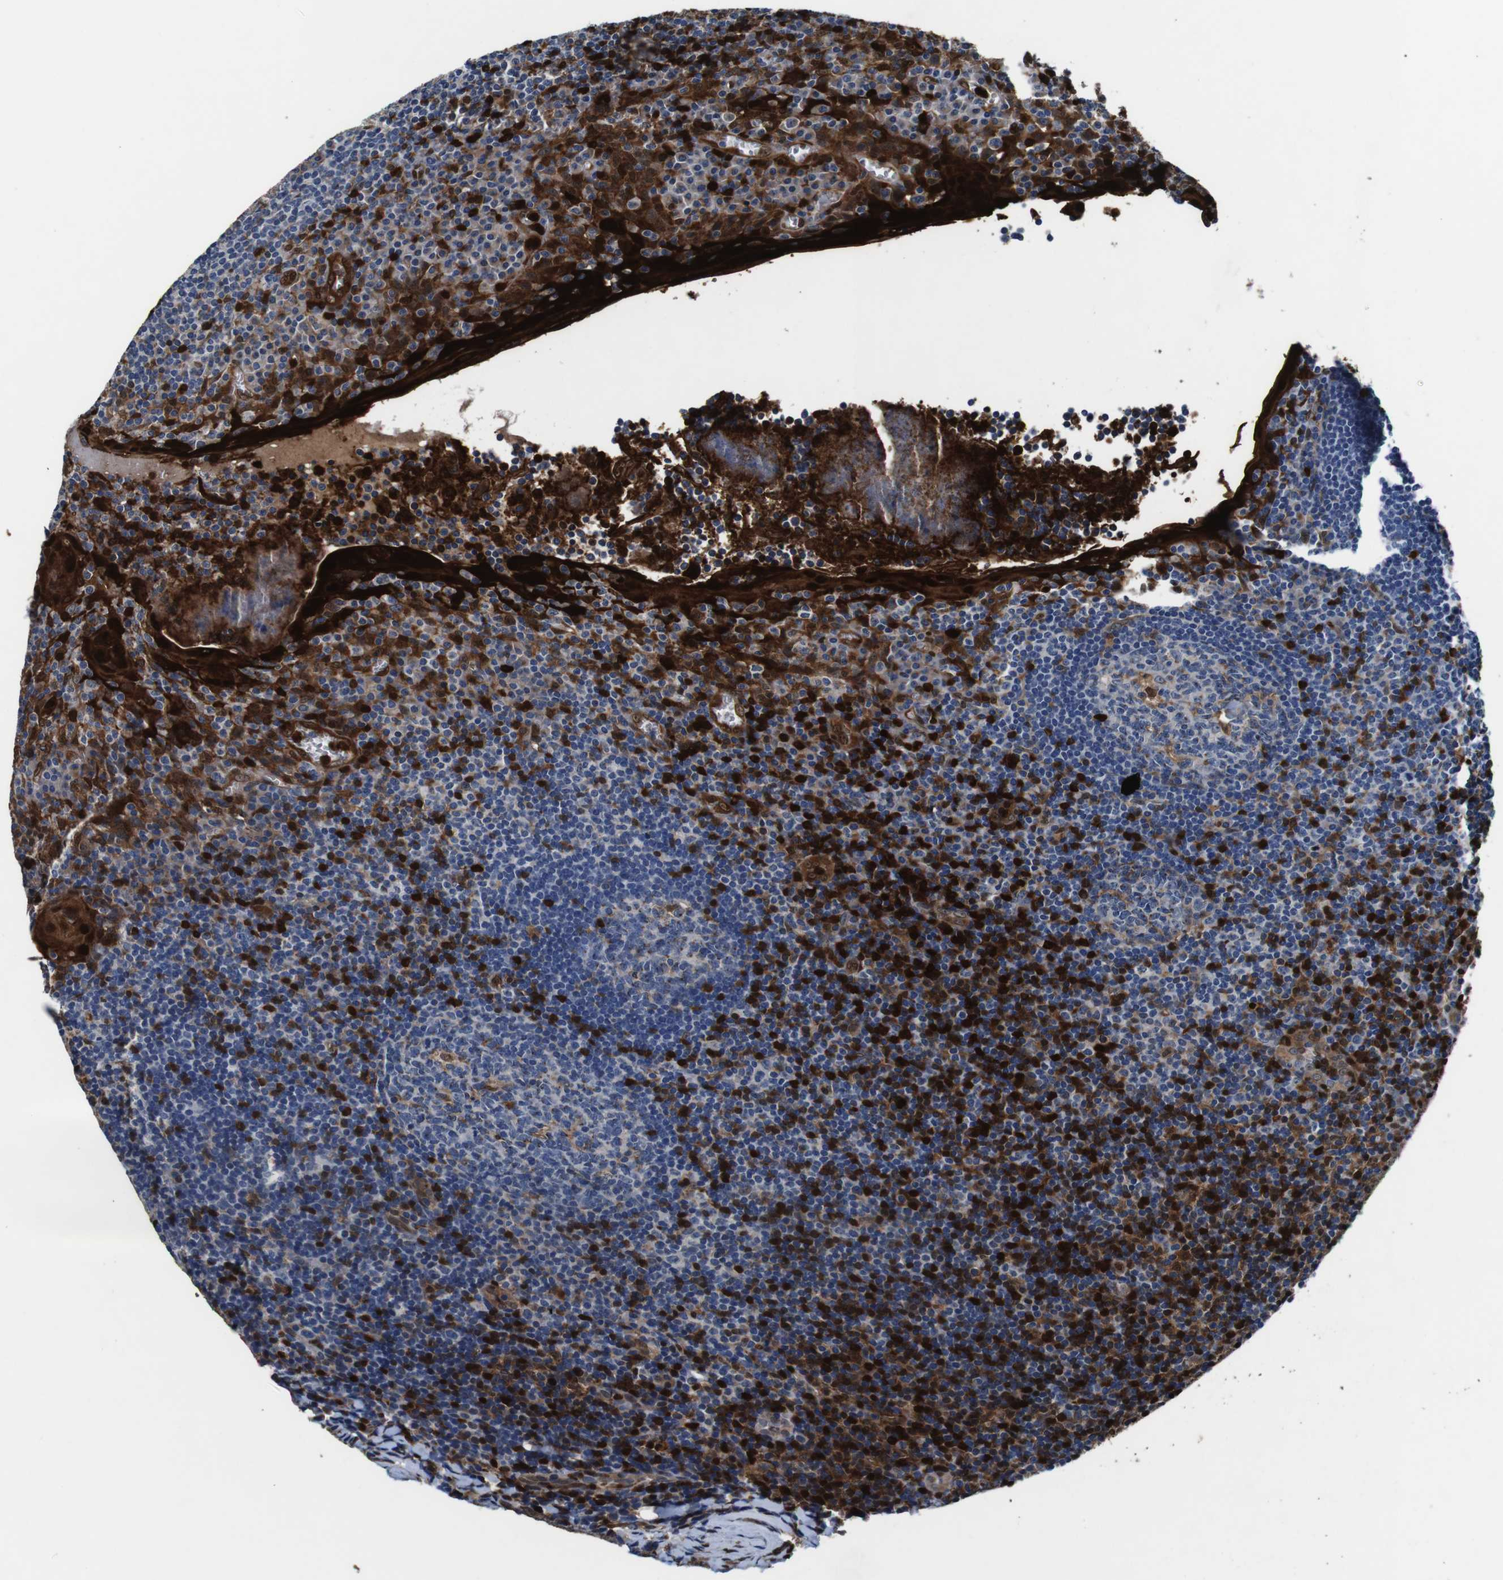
{"staining": {"intensity": "moderate", "quantity": "<25%", "location": "cytoplasmic/membranous,nuclear"}, "tissue": "tonsil", "cell_type": "Germinal center cells", "image_type": "normal", "snomed": [{"axis": "morphology", "description": "Normal tissue, NOS"}, {"axis": "topography", "description": "Tonsil"}], "caption": "Immunohistochemistry photomicrograph of benign human tonsil stained for a protein (brown), which reveals low levels of moderate cytoplasmic/membranous,nuclear staining in approximately <25% of germinal center cells.", "gene": "ANXA1", "patient": {"sex": "male", "age": 37}}